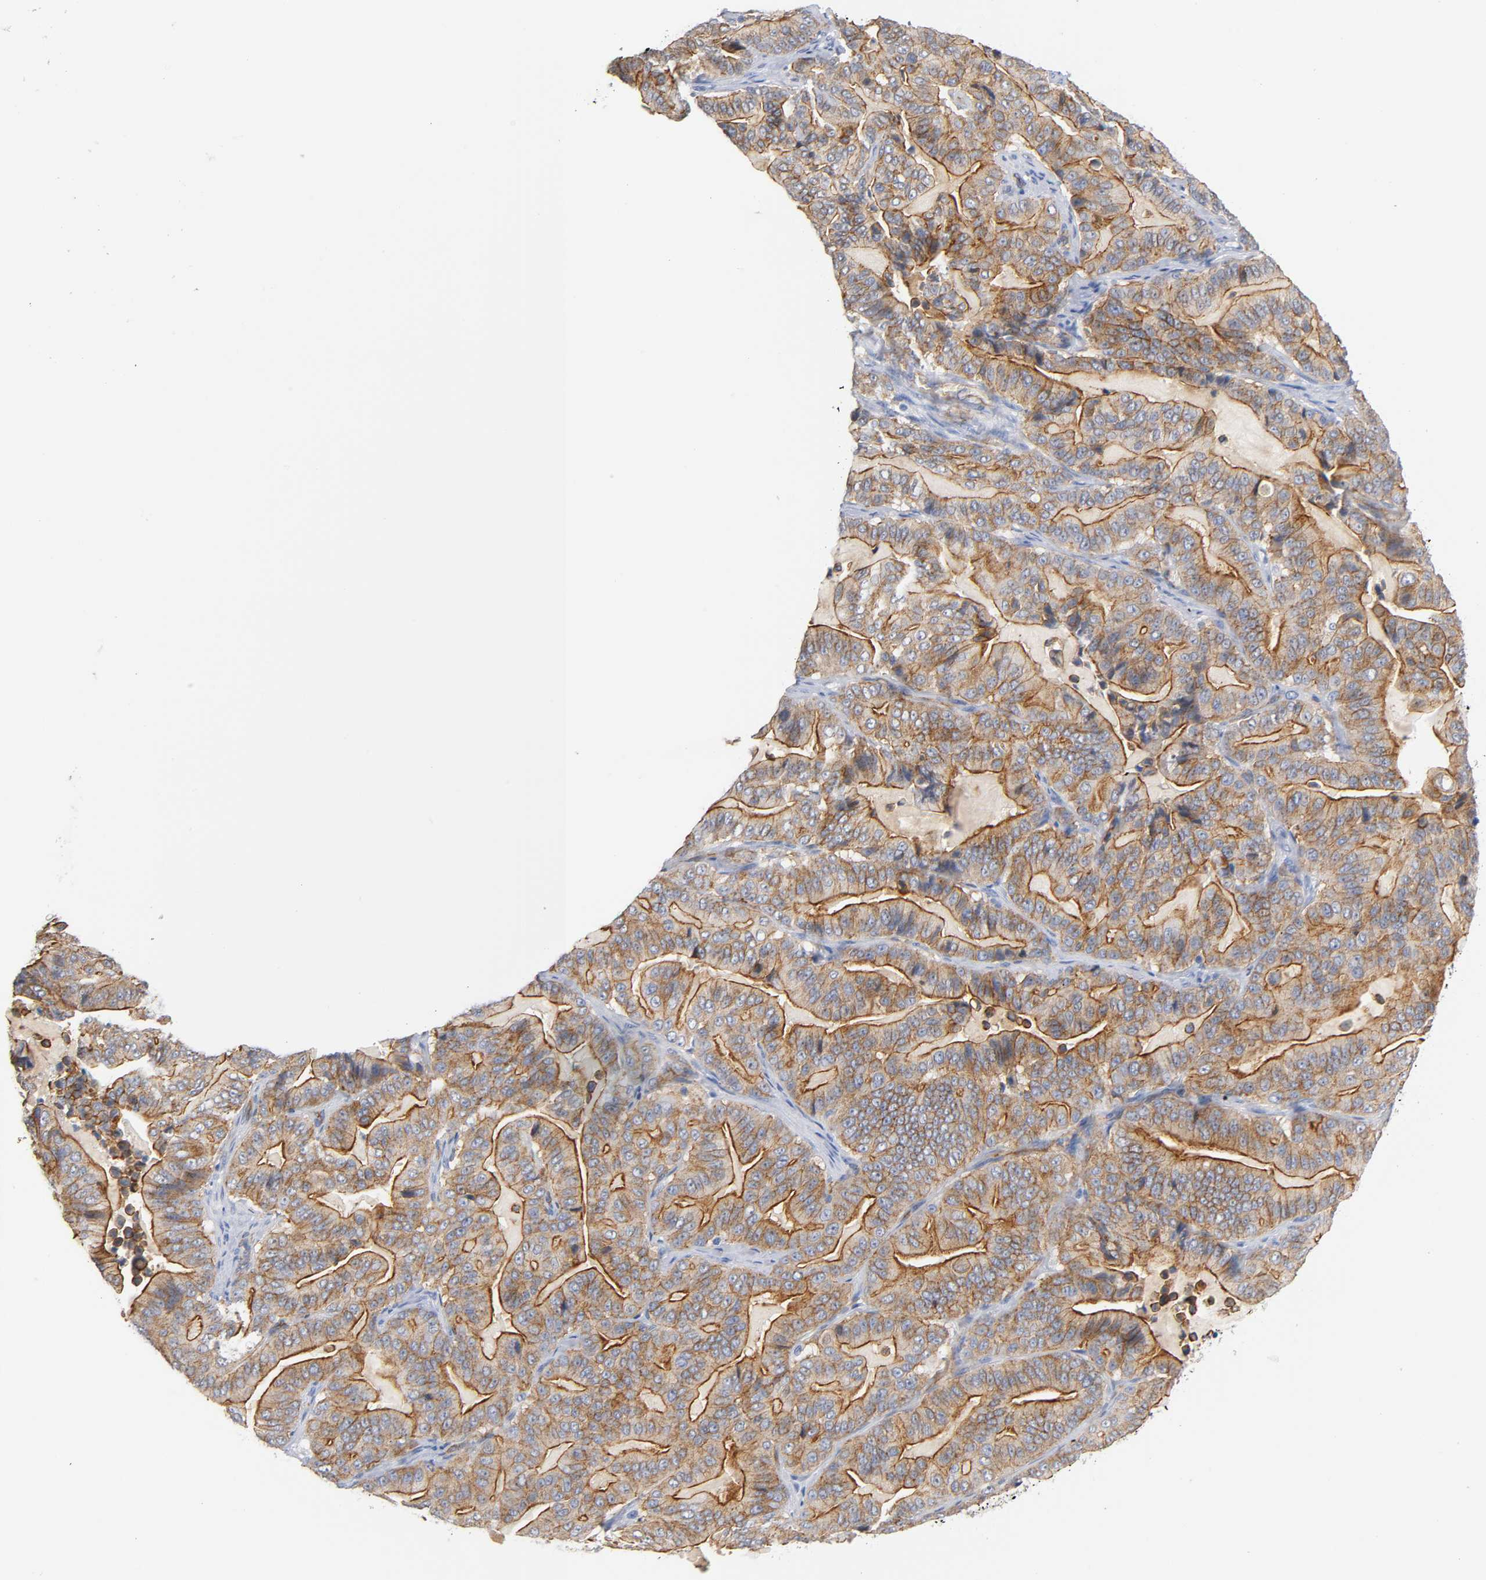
{"staining": {"intensity": "strong", "quantity": ">75%", "location": "cytoplasmic/membranous"}, "tissue": "pancreatic cancer", "cell_type": "Tumor cells", "image_type": "cancer", "snomed": [{"axis": "morphology", "description": "Adenocarcinoma, NOS"}, {"axis": "topography", "description": "Pancreas"}], "caption": "Protein analysis of pancreatic adenocarcinoma tissue reveals strong cytoplasmic/membranous expression in about >75% of tumor cells.", "gene": "SPTAN1", "patient": {"sex": "male", "age": 63}}